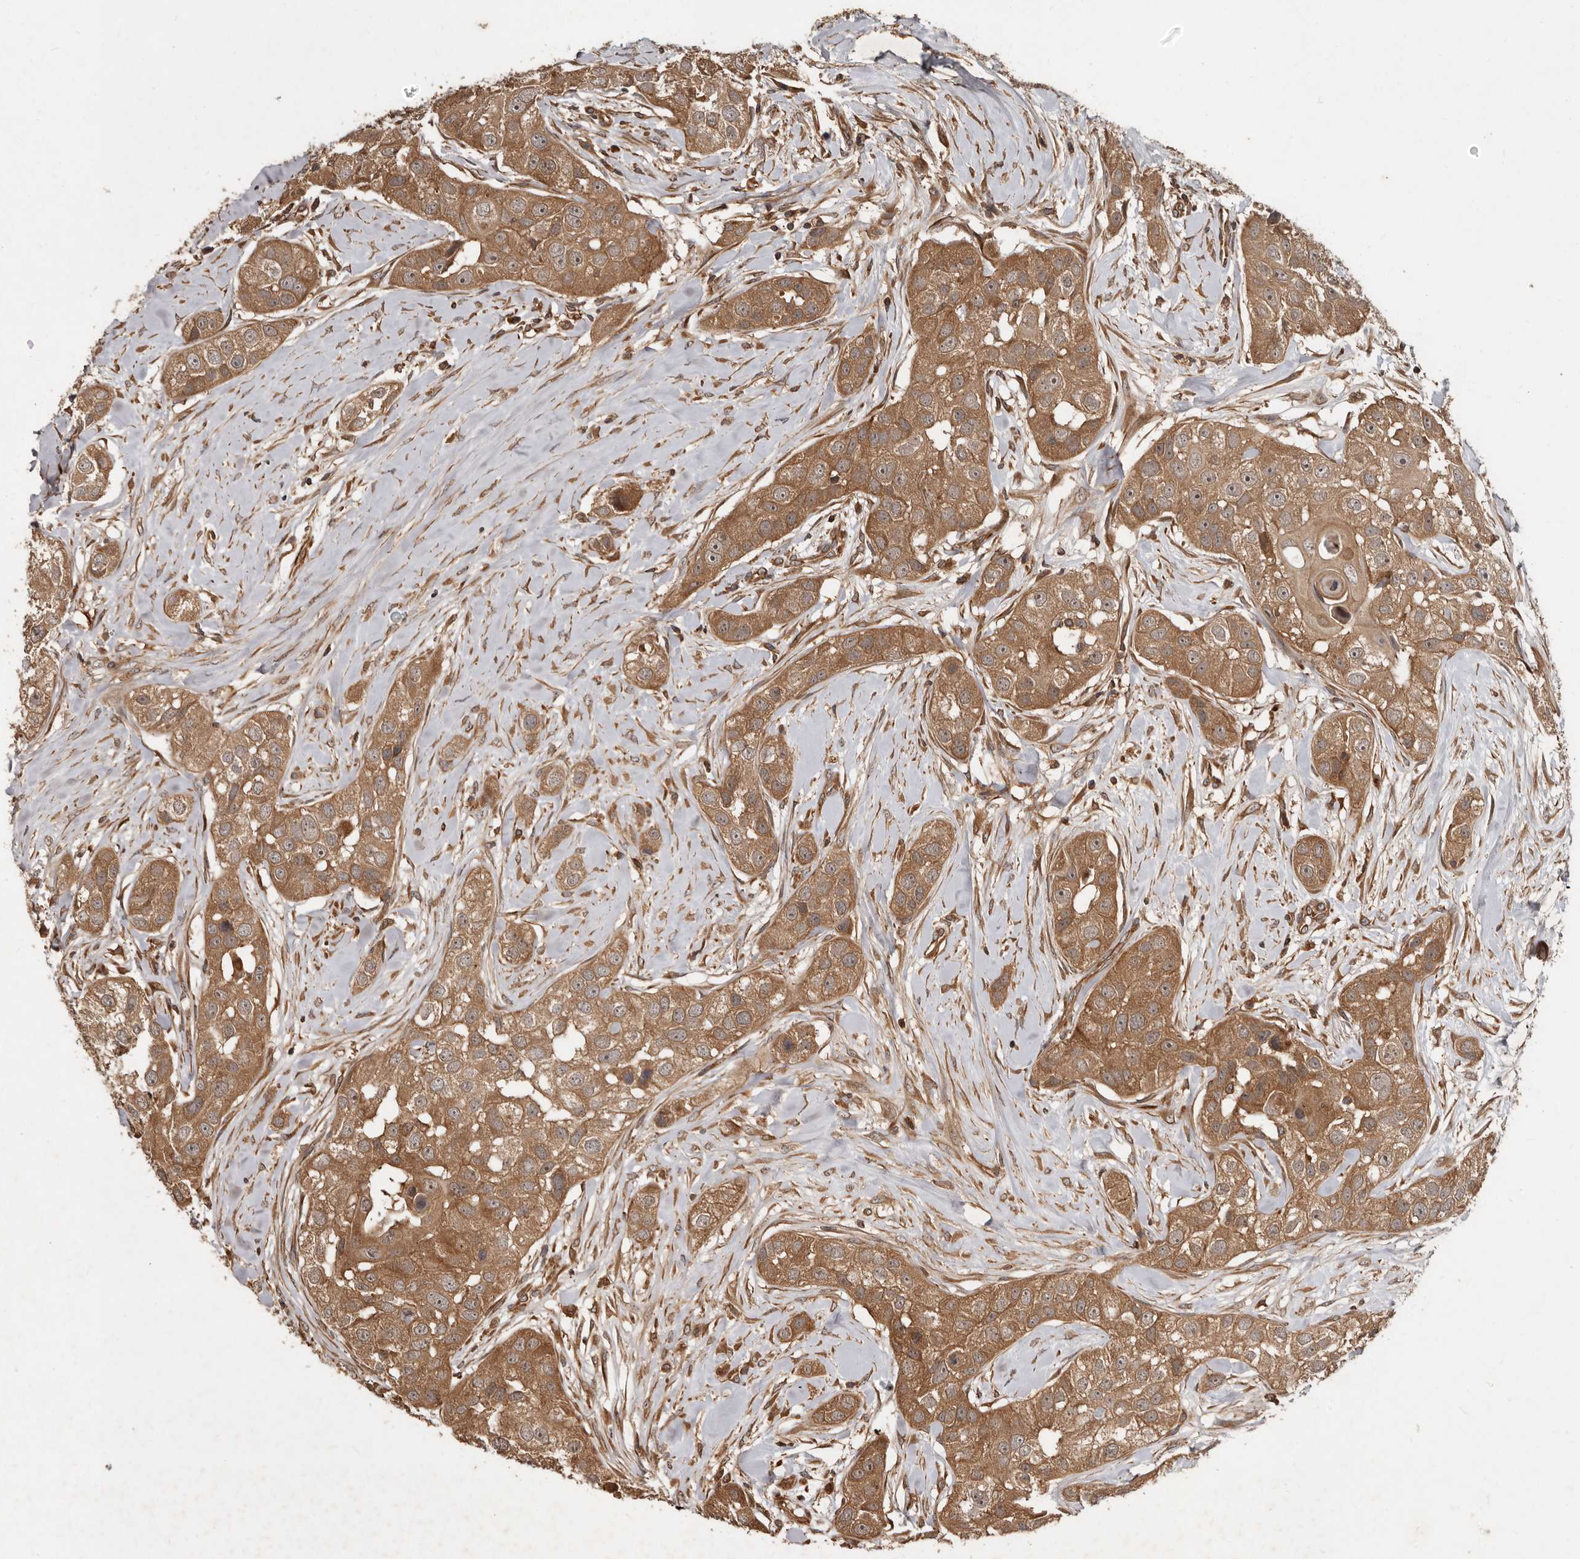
{"staining": {"intensity": "moderate", "quantity": ">75%", "location": "cytoplasmic/membranous"}, "tissue": "head and neck cancer", "cell_type": "Tumor cells", "image_type": "cancer", "snomed": [{"axis": "morphology", "description": "Normal tissue, NOS"}, {"axis": "morphology", "description": "Squamous cell carcinoma, NOS"}, {"axis": "topography", "description": "Skeletal muscle"}, {"axis": "topography", "description": "Head-Neck"}], "caption": "Tumor cells exhibit medium levels of moderate cytoplasmic/membranous positivity in about >75% of cells in squamous cell carcinoma (head and neck). (DAB (3,3'-diaminobenzidine) IHC, brown staining for protein, blue staining for nuclei).", "gene": "STK36", "patient": {"sex": "male", "age": 51}}